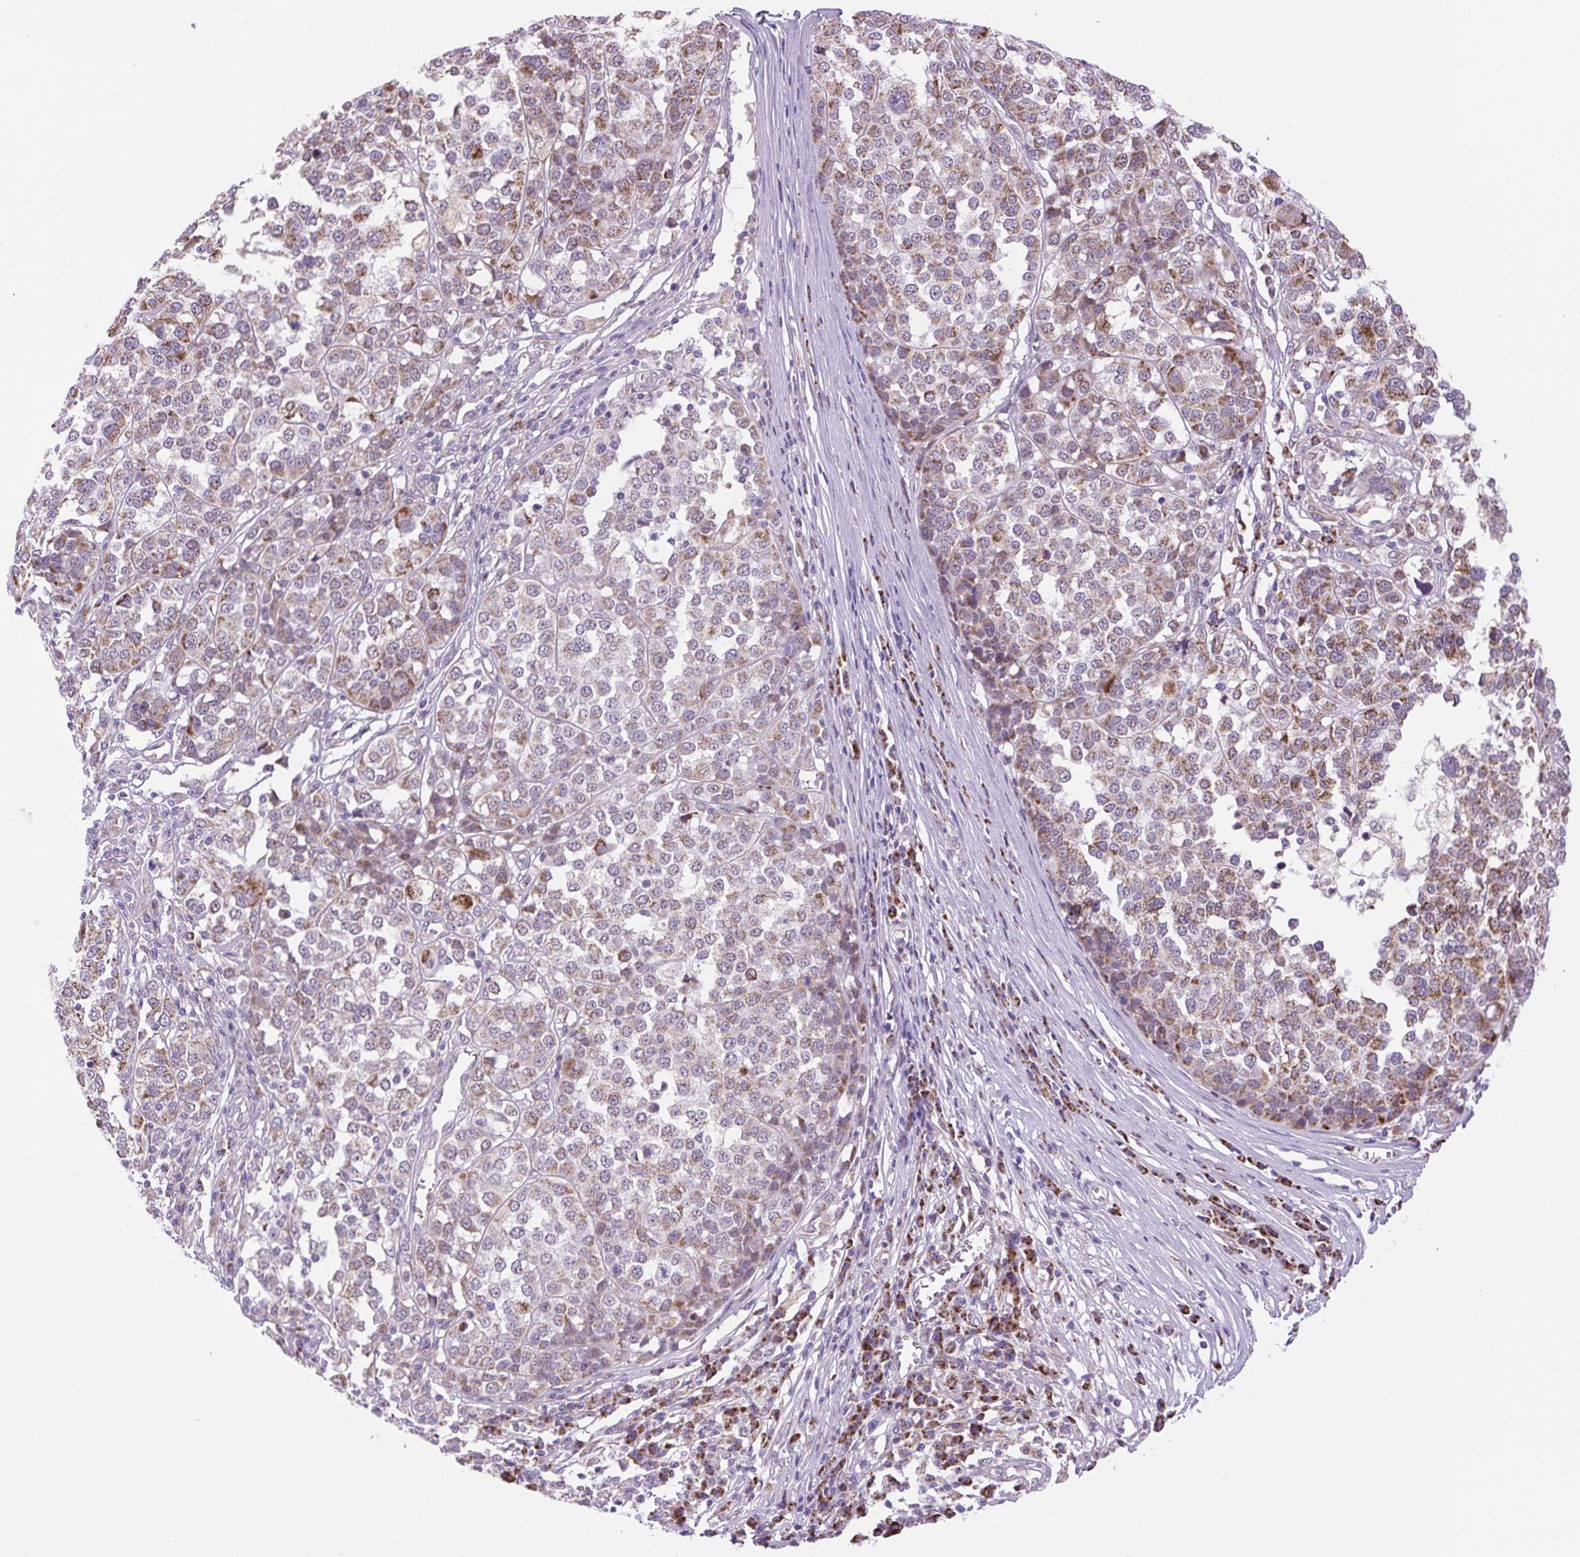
{"staining": {"intensity": "moderate", "quantity": "25%-75%", "location": "cytoplasmic/membranous"}, "tissue": "melanoma", "cell_type": "Tumor cells", "image_type": "cancer", "snomed": [{"axis": "morphology", "description": "Malignant melanoma, Metastatic site"}, {"axis": "topography", "description": "Lymph node"}], "caption": "Immunohistochemical staining of melanoma demonstrates moderate cytoplasmic/membranous protein positivity in about 25%-75% of tumor cells. The protein of interest is stained brown, and the nuclei are stained in blue (DAB (3,3'-diaminobenzidine) IHC with brightfield microscopy, high magnification).", "gene": "SCO2", "patient": {"sex": "male", "age": 44}}